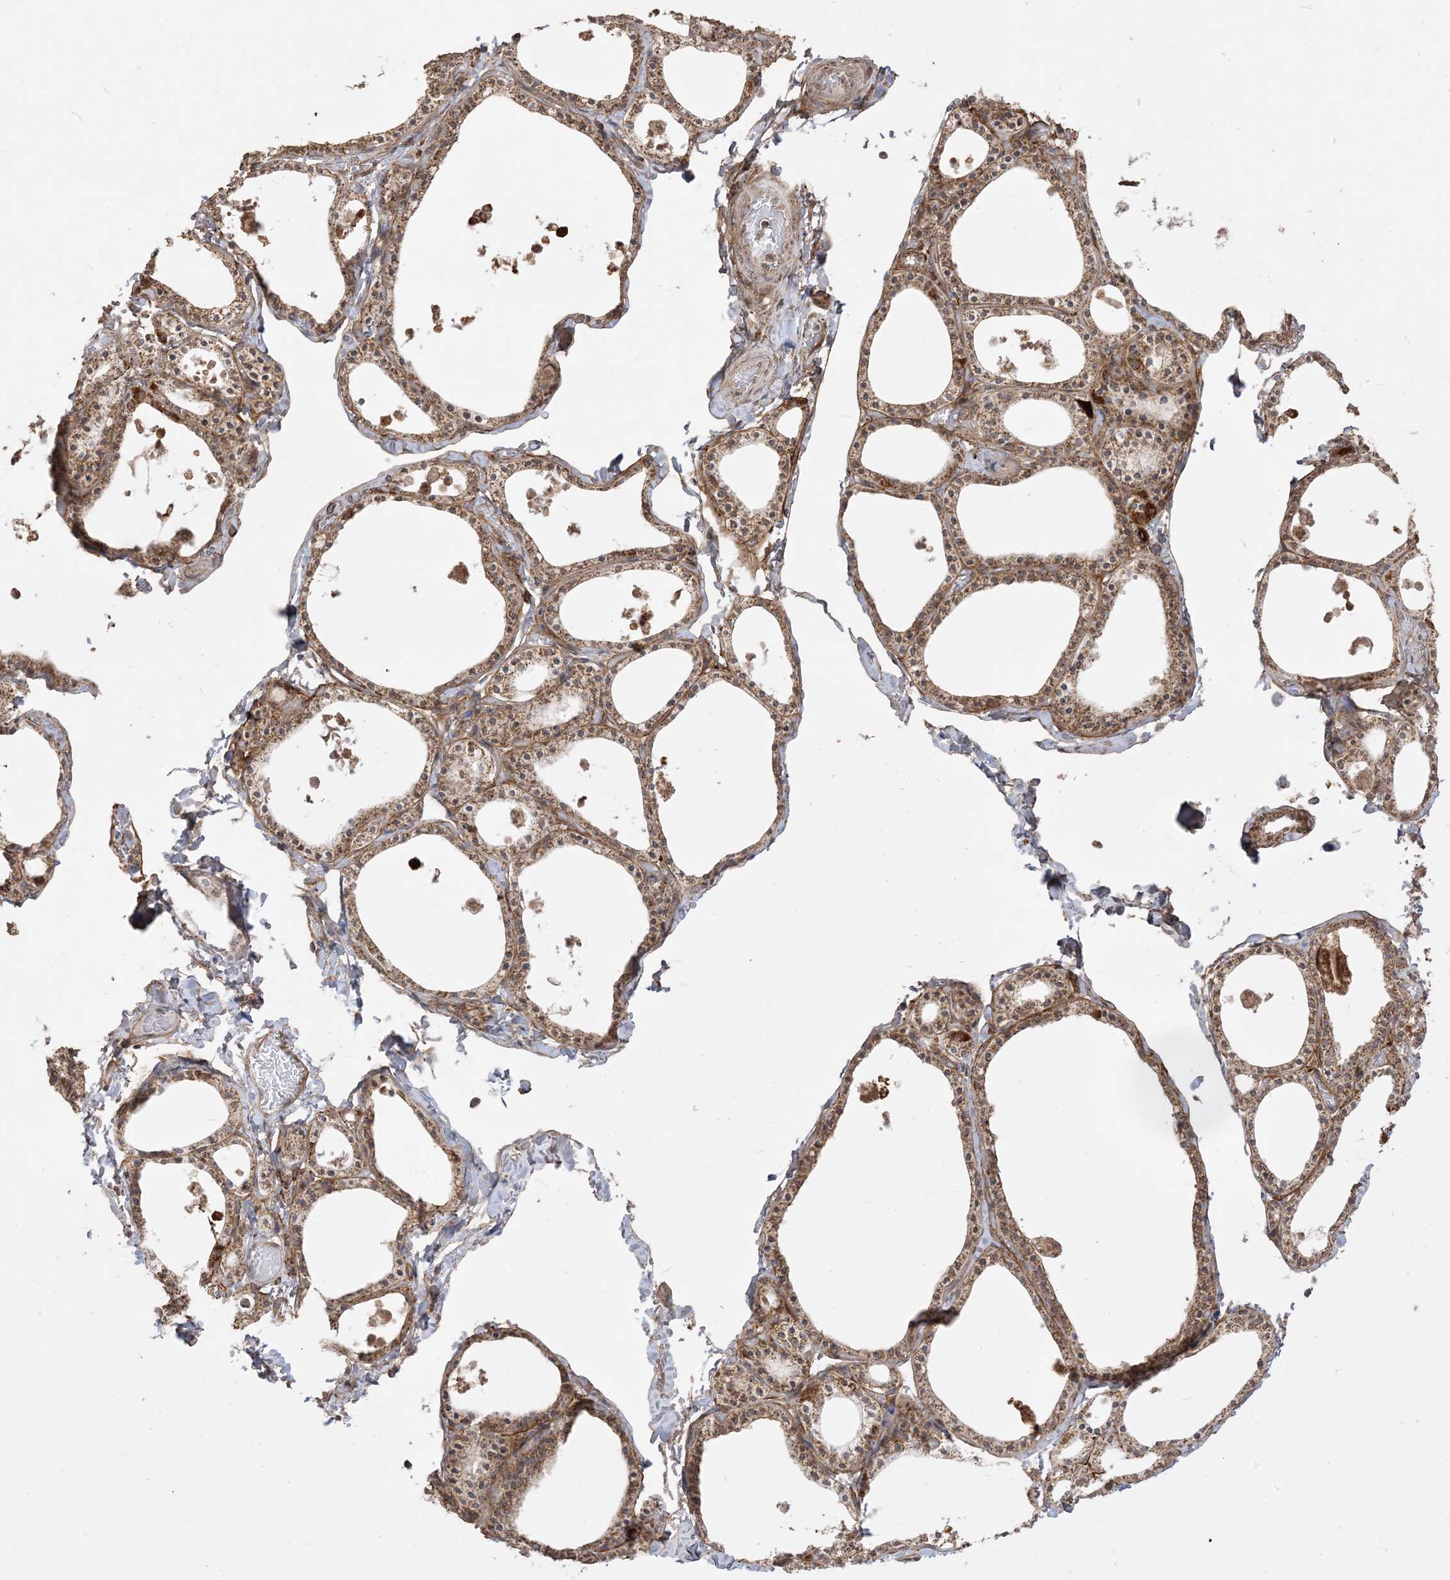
{"staining": {"intensity": "moderate", "quantity": ">75%", "location": "cytoplasmic/membranous"}, "tissue": "thyroid gland", "cell_type": "Glandular cells", "image_type": "normal", "snomed": [{"axis": "morphology", "description": "Normal tissue, NOS"}, {"axis": "topography", "description": "Thyroid gland"}], "caption": "Glandular cells reveal moderate cytoplasmic/membranous positivity in approximately >75% of cells in benign thyroid gland.", "gene": "SIRT3", "patient": {"sex": "male", "age": 56}}